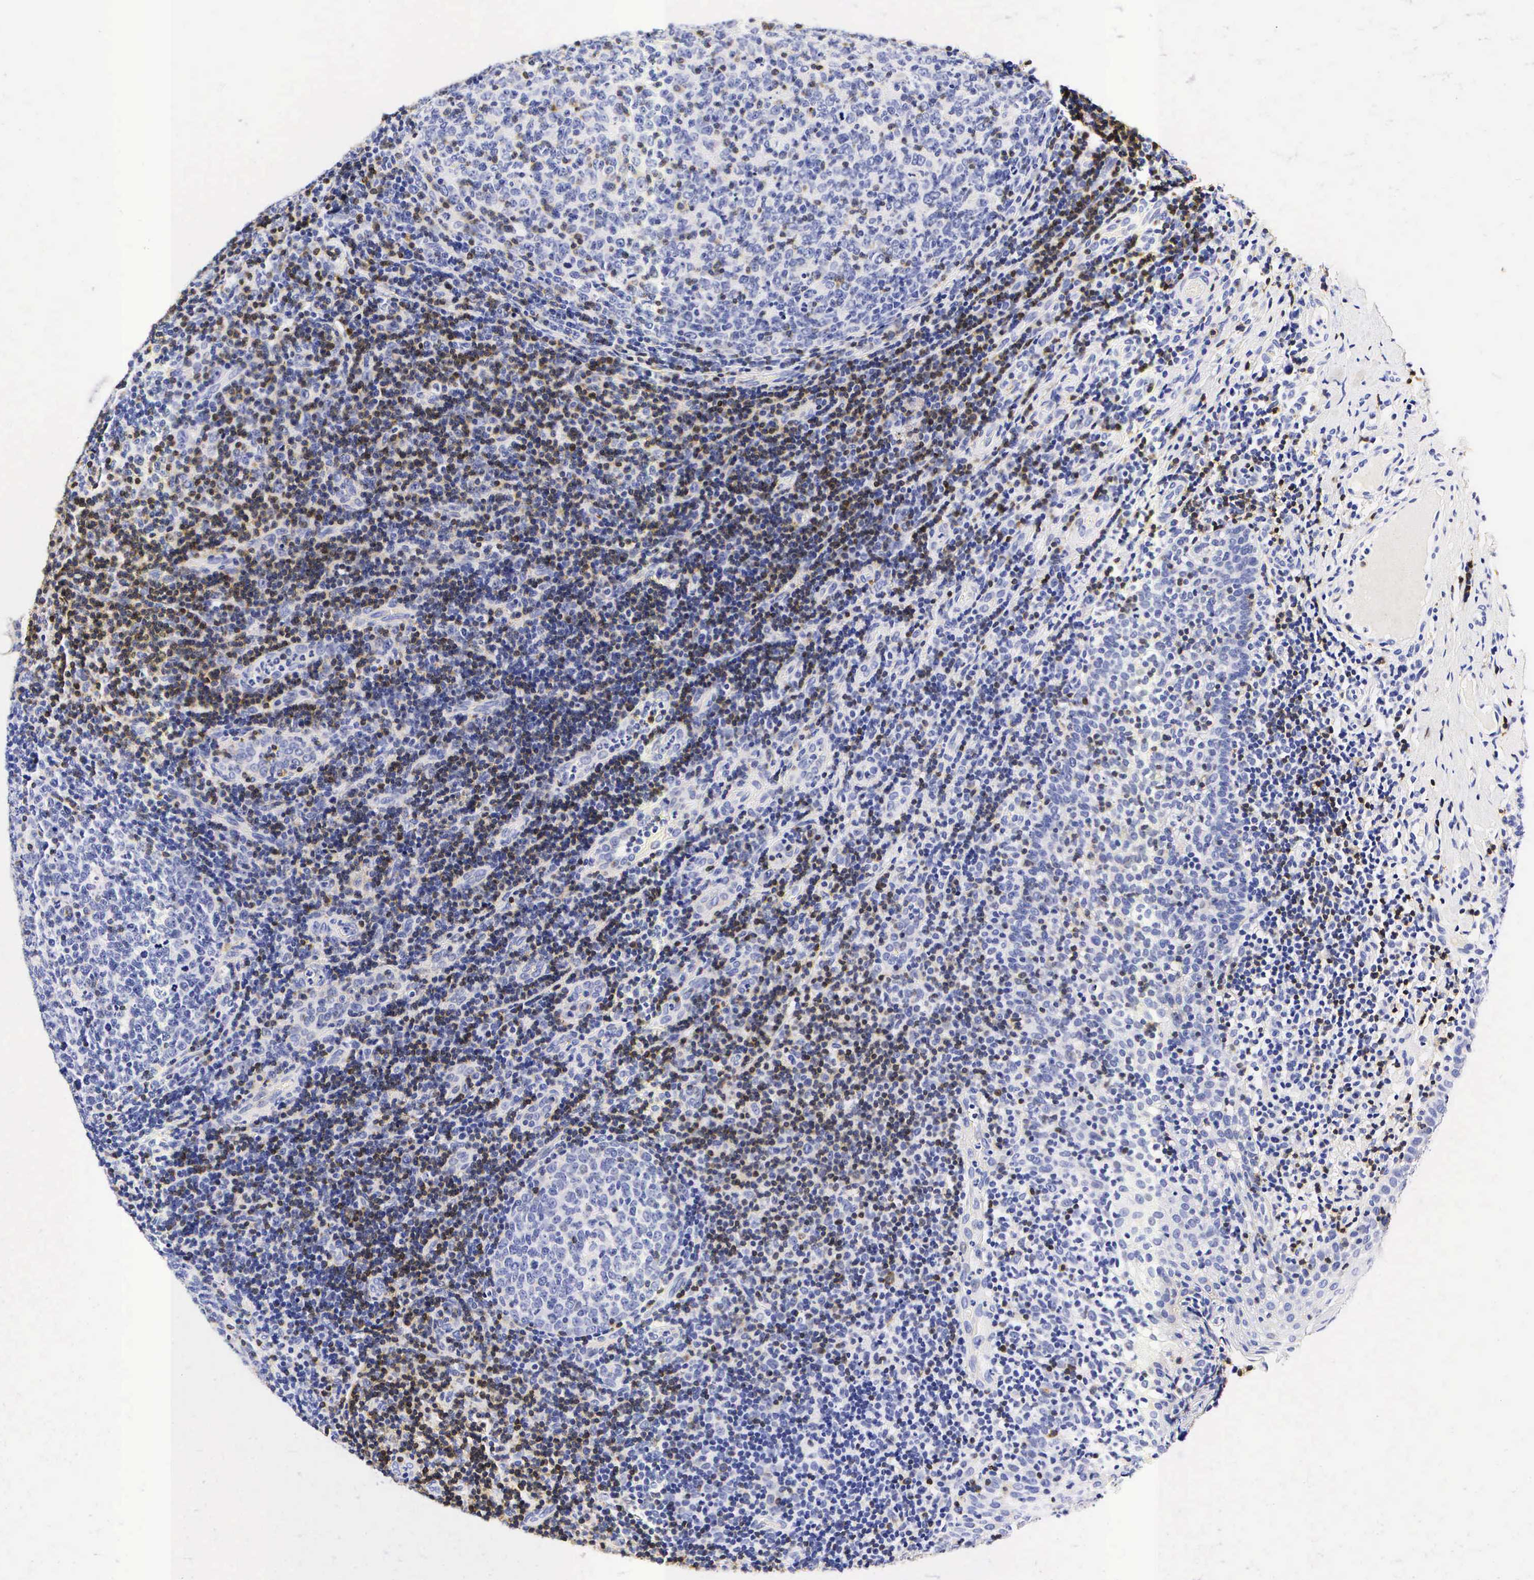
{"staining": {"intensity": "negative", "quantity": "none", "location": "none"}, "tissue": "tonsil", "cell_type": "Germinal center cells", "image_type": "normal", "snomed": [{"axis": "morphology", "description": "Normal tissue, NOS"}, {"axis": "topography", "description": "Tonsil"}], "caption": "This is an immunohistochemistry (IHC) photomicrograph of unremarkable human tonsil. There is no staining in germinal center cells.", "gene": "CD3E", "patient": {"sex": "female", "age": 3}}